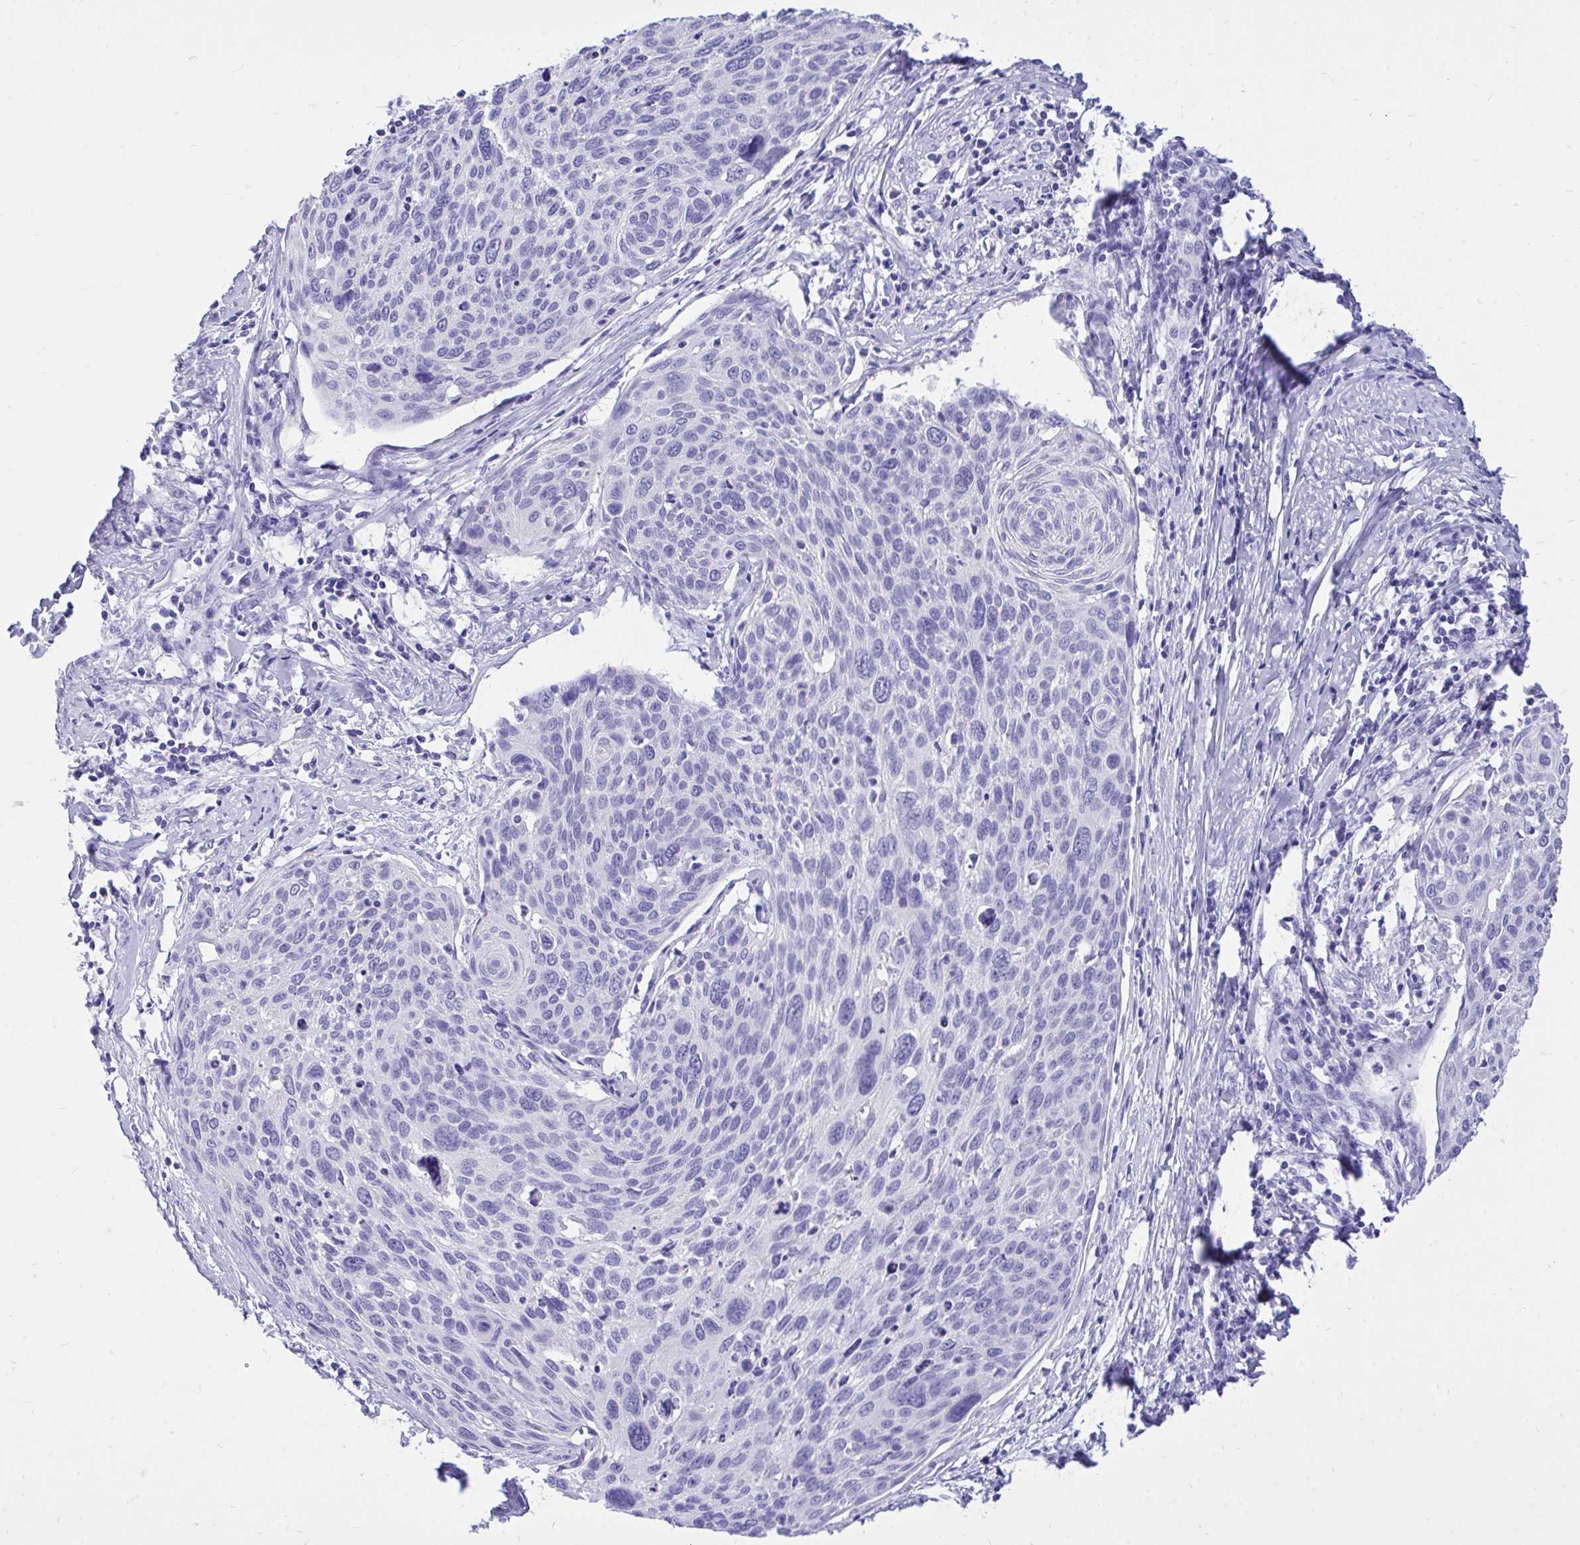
{"staining": {"intensity": "negative", "quantity": "none", "location": "none"}, "tissue": "cervical cancer", "cell_type": "Tumor cells", "image_type": "cancer", "snomed": [{"axis": "morphology", "description": "Squamous cell carcinoma, NOS"}, {"axis": "topography", "description": "Cervix"}], "caption": "Tumor cells show no significant protein staining in cervical squamous cell carcinoma.", "gene": "MON1A", "patient": {"sex": "female", "age": 49}}